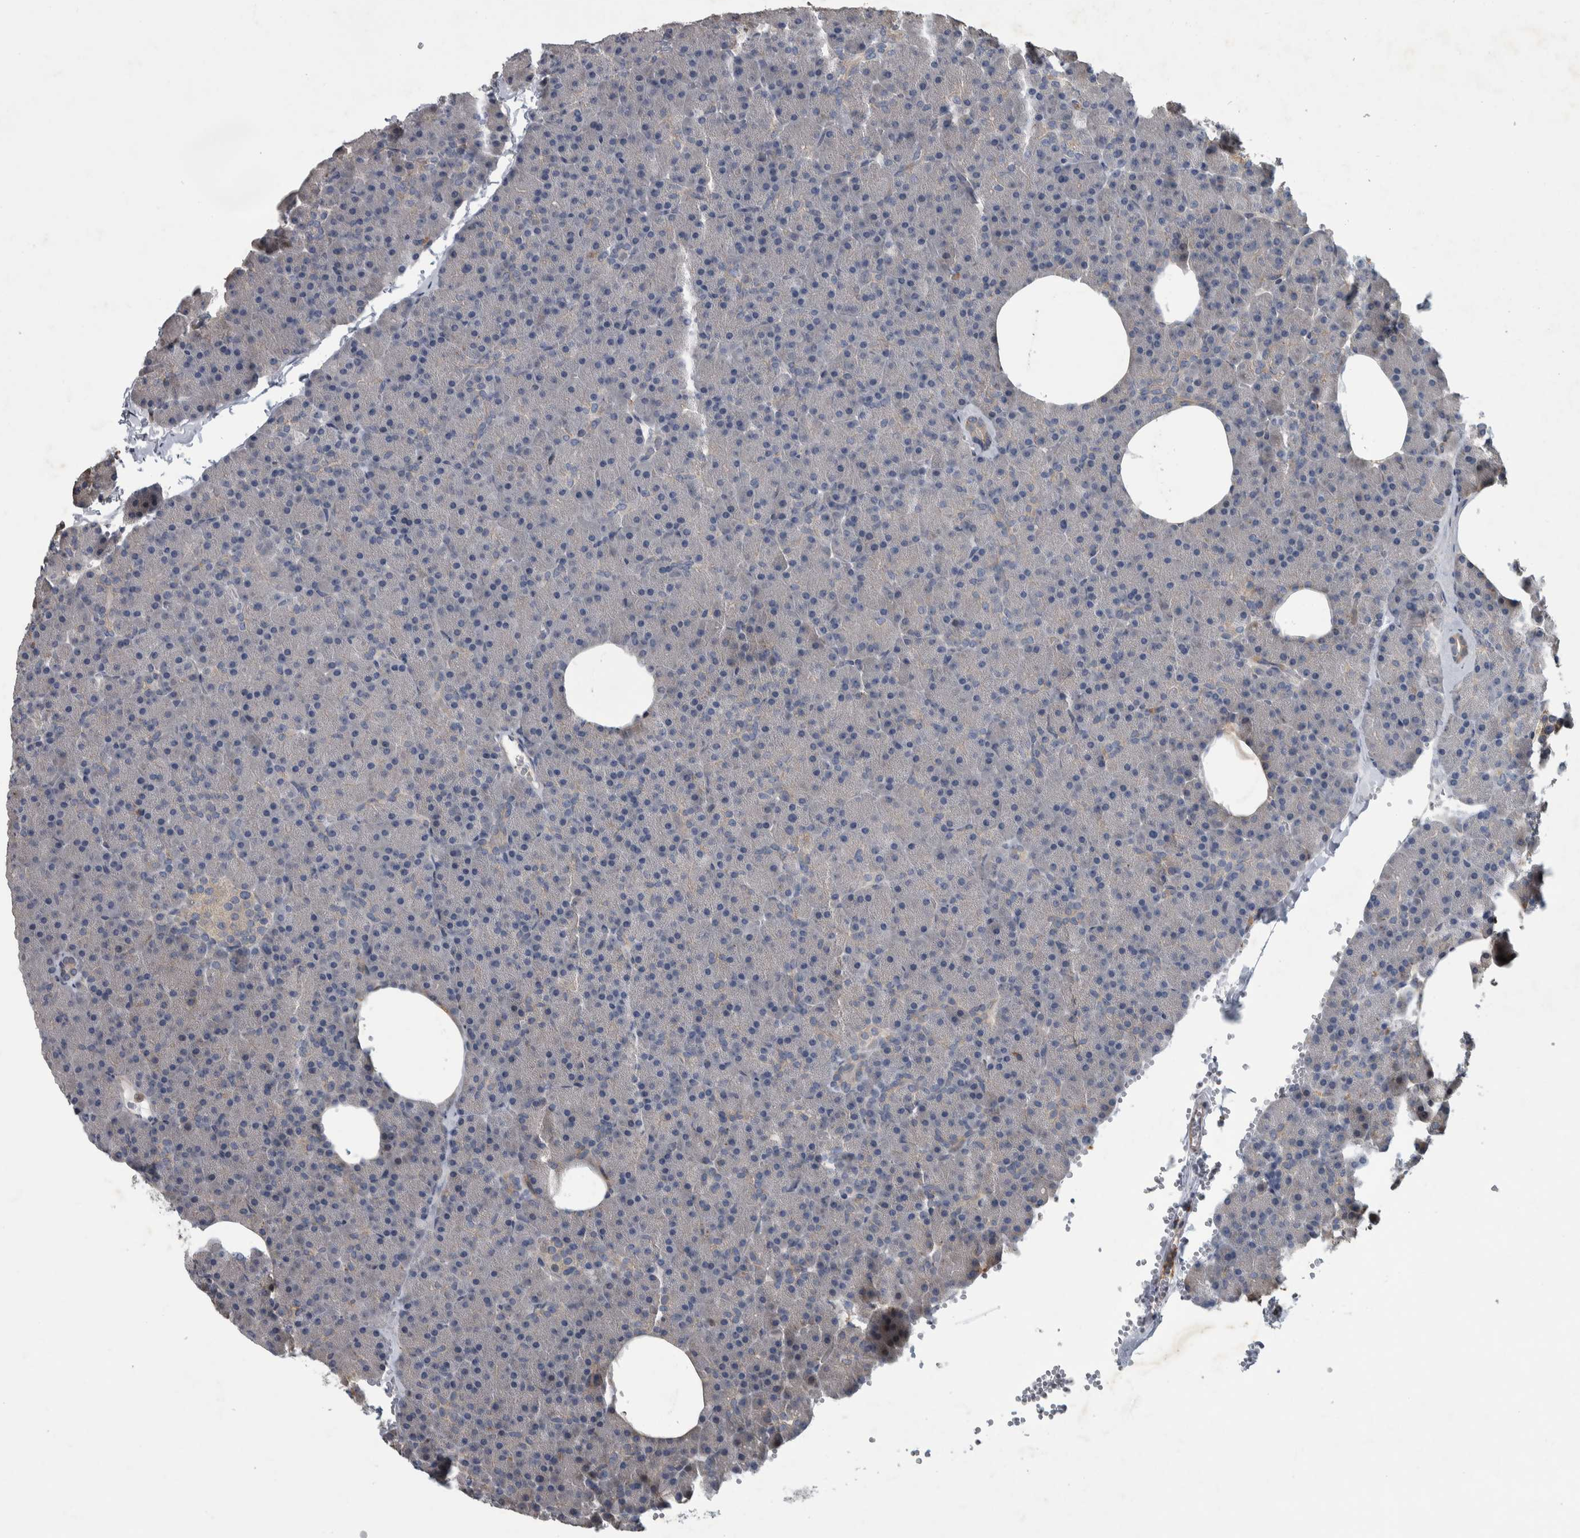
{"staining": {"intensity": "weak", "quantity": "<25%", "location": "cytoplasmic/membranous"}, "tissue": "pancreas", "cell_type": "Exocrine glandular cells", "image_type": "normal", "snomed": [{"axis": "morphology", "description": "Normal tissue, NOS"}, {"axis": "morphology", "description": "Carcinoid, malignant, NOS"}, {"axis": "topography", "description": "Pancreas"}], "caption": "IHC photomicrograph of unremarkable pancreas stained for a protein (brown), which shows no staining in exocrine glandular cells. (Immunohistochemistry (ihc), brightfield microscopy, high magnification).", "gene": "NT5C2", "patient": {"sex": "female", "age": 35}}